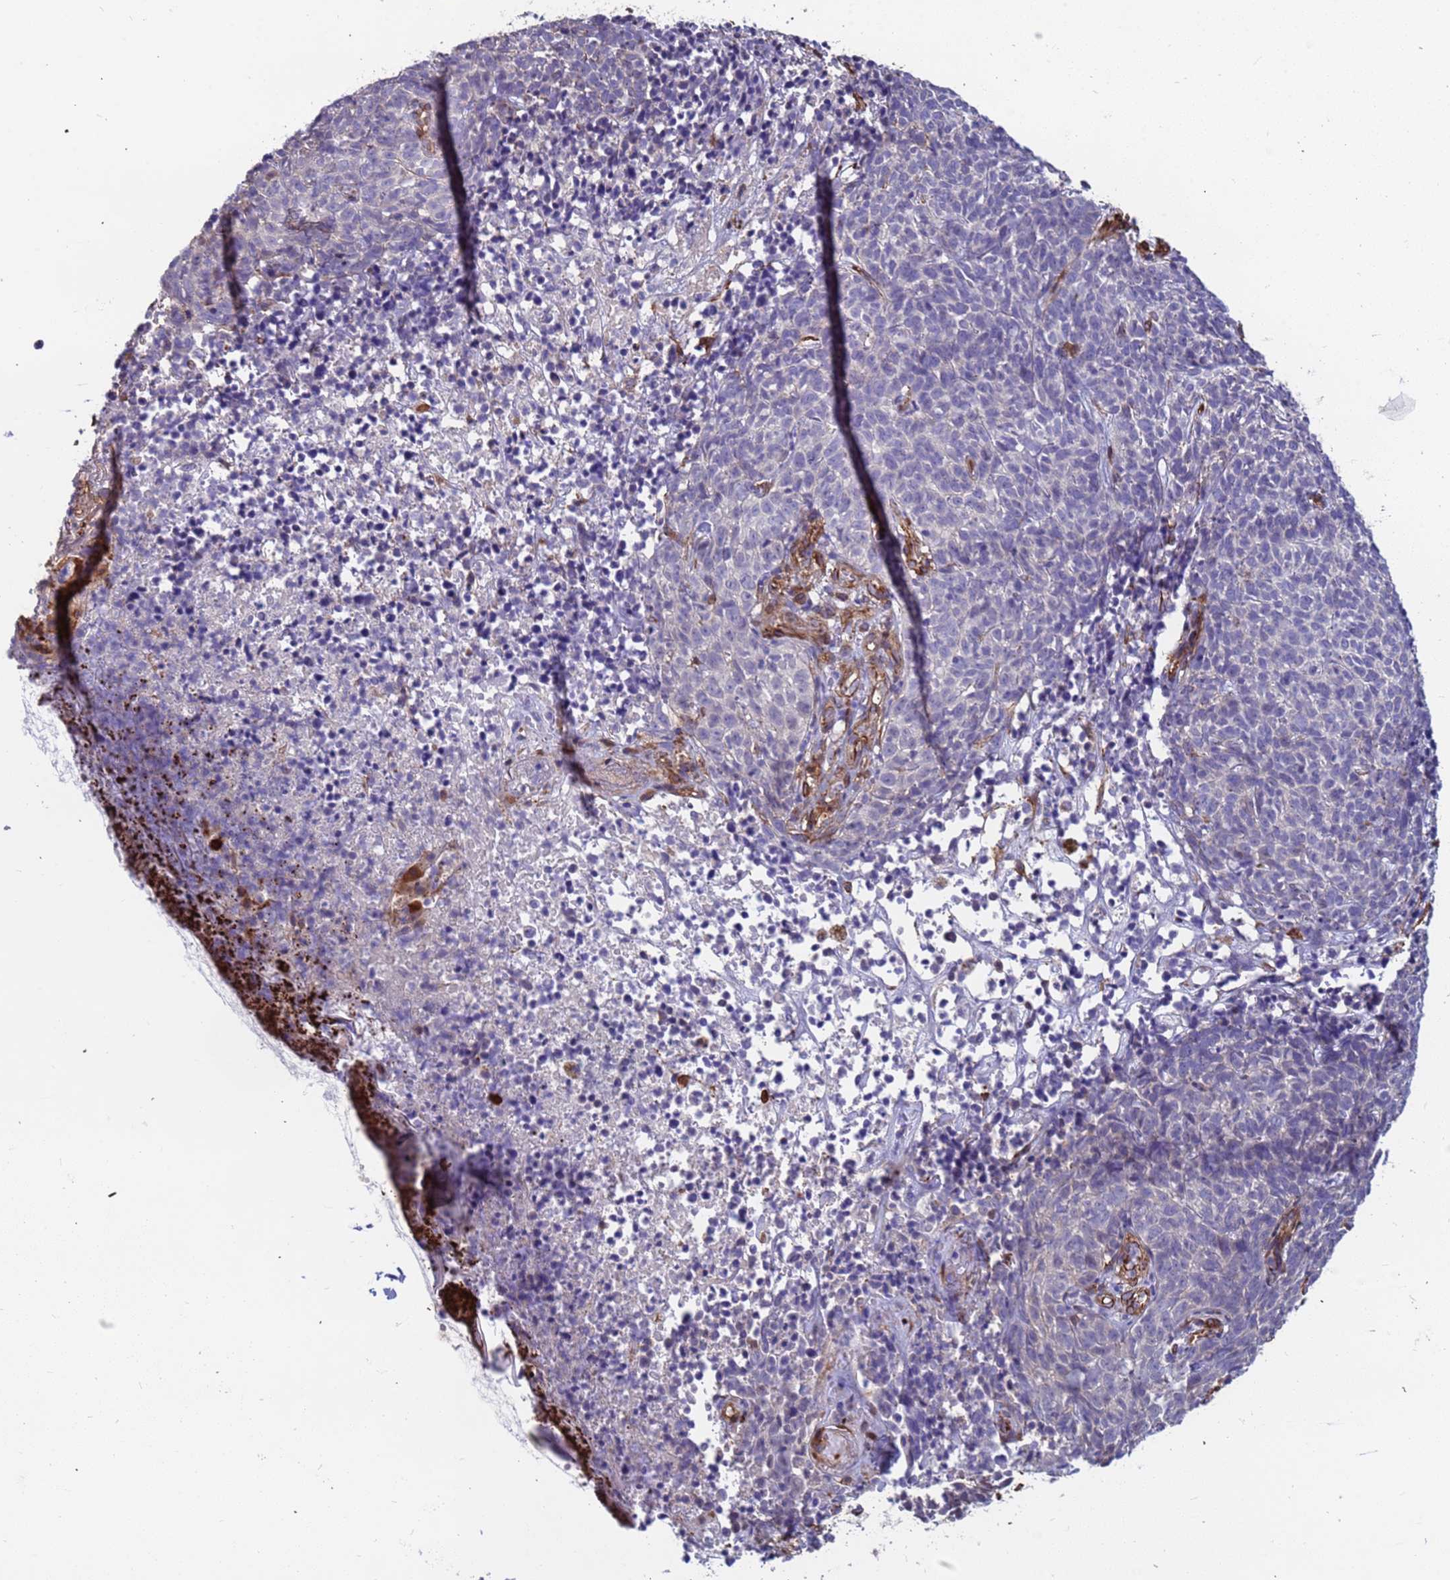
{"staining": {"intensity": "negative", "quantity": "none", "location": "none"}, "tissue": "skin cancer", "cell_type": "Tumor cells", "image_type": "cancer", "snomed": [{"axis": "morphology", "description": "Basal cell carcinoma"}, {"axis": "topography", "description": "Skin"}], "caption": "An immunohistochemistry (IHC) photomicrograph of basal cell carcinoma (skin) is shown. There is no staining in tumor cells of basal cell carcinoma (skin).", "gene": "EHD2", "patient": {"sex": "female", "age": 84}}